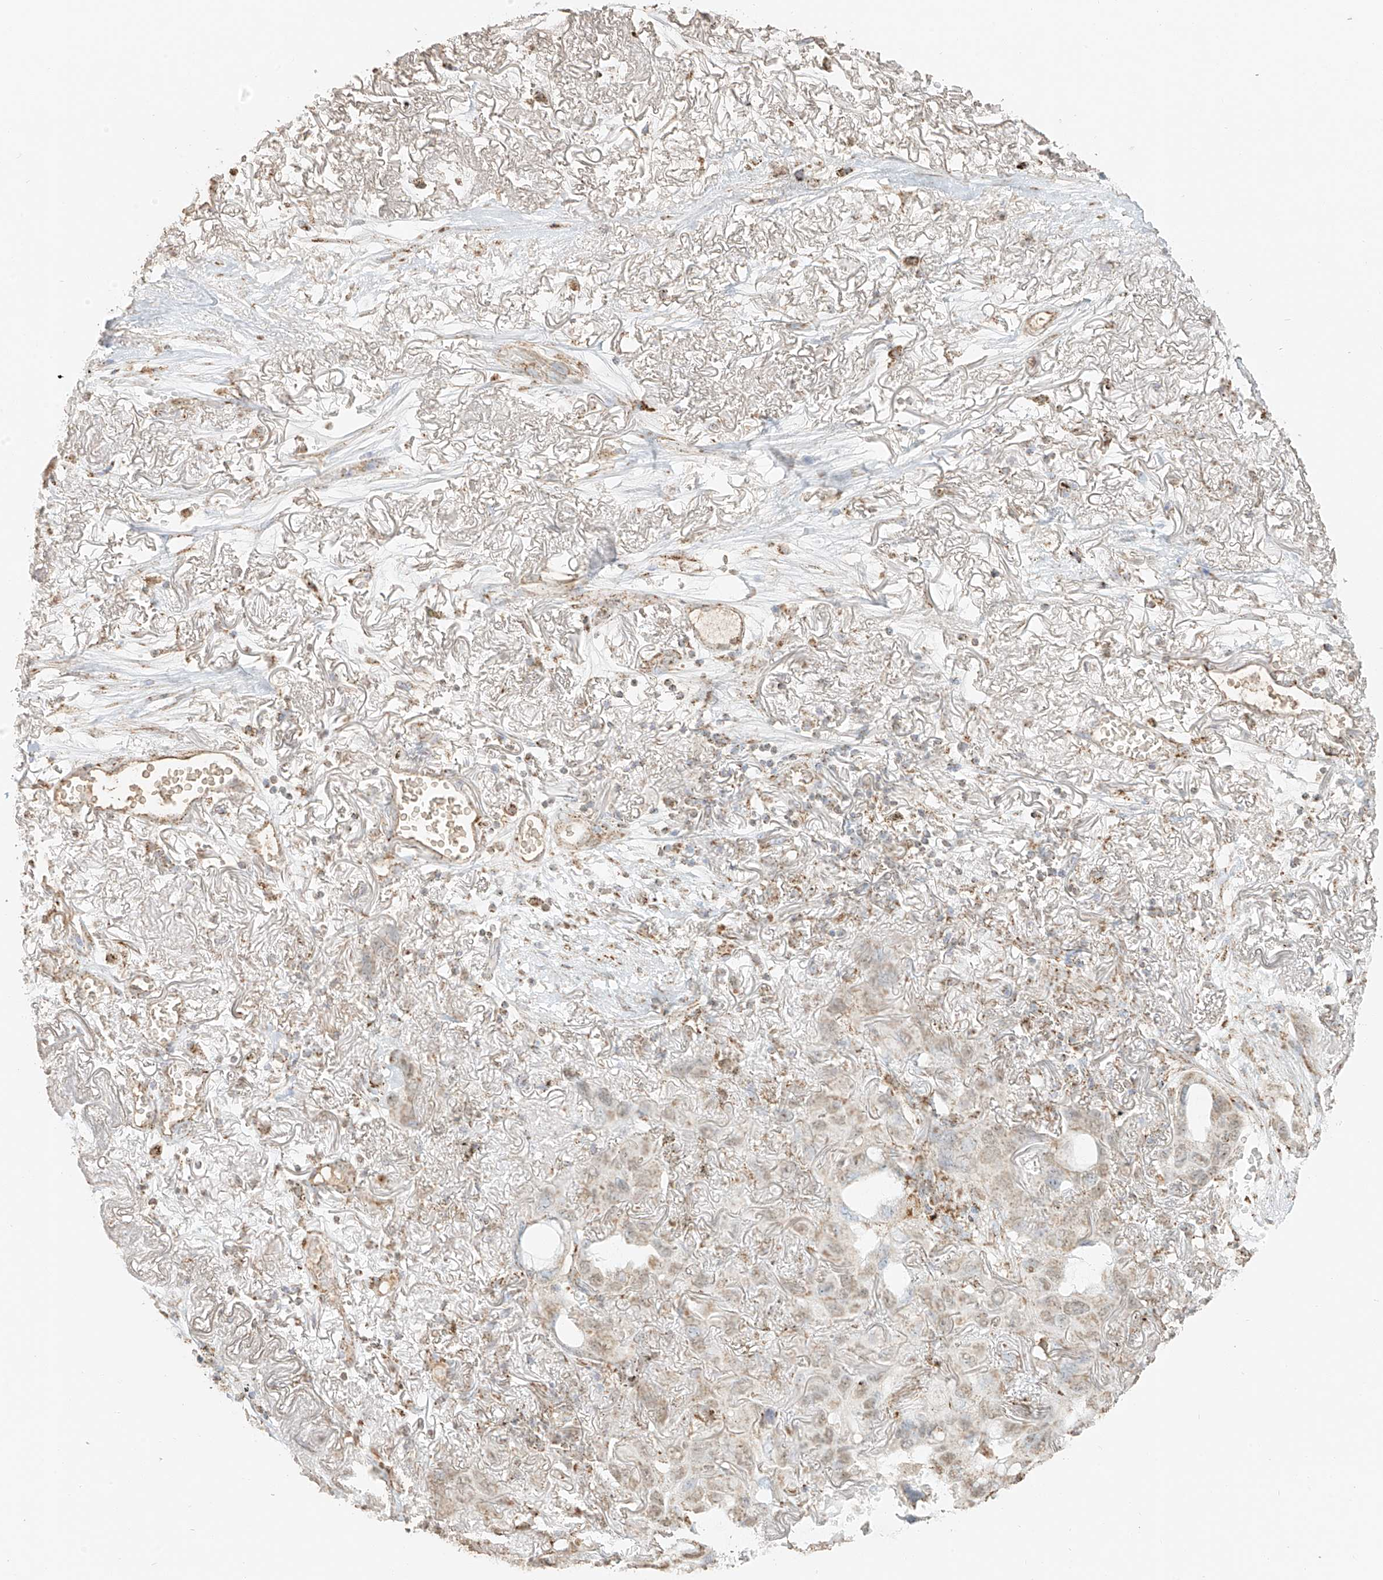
{"staining": {"intensity": "weak", "quantity": "25%-75%", "location": "cytoplasmic/membranous,nuclear"}, "tissue": "lung cancer", "cell_type": "Tumor cells", "image_type": "cancer", "snomed": [{"axis": "morphology", "description": "Squamous cell carcinoma, NOS"}, {"axis": "topography", "description": "Lung"}], "caption": "Human lung cancer (squamous cell carcinoma) stained with a brown dye reveals weak cytoplasmic/membranous and nuclear positive staining in approximately 25%-75% of tumor cells.", "gene": "MIPEP", "patient": {"sex": "female", "age": 73}}